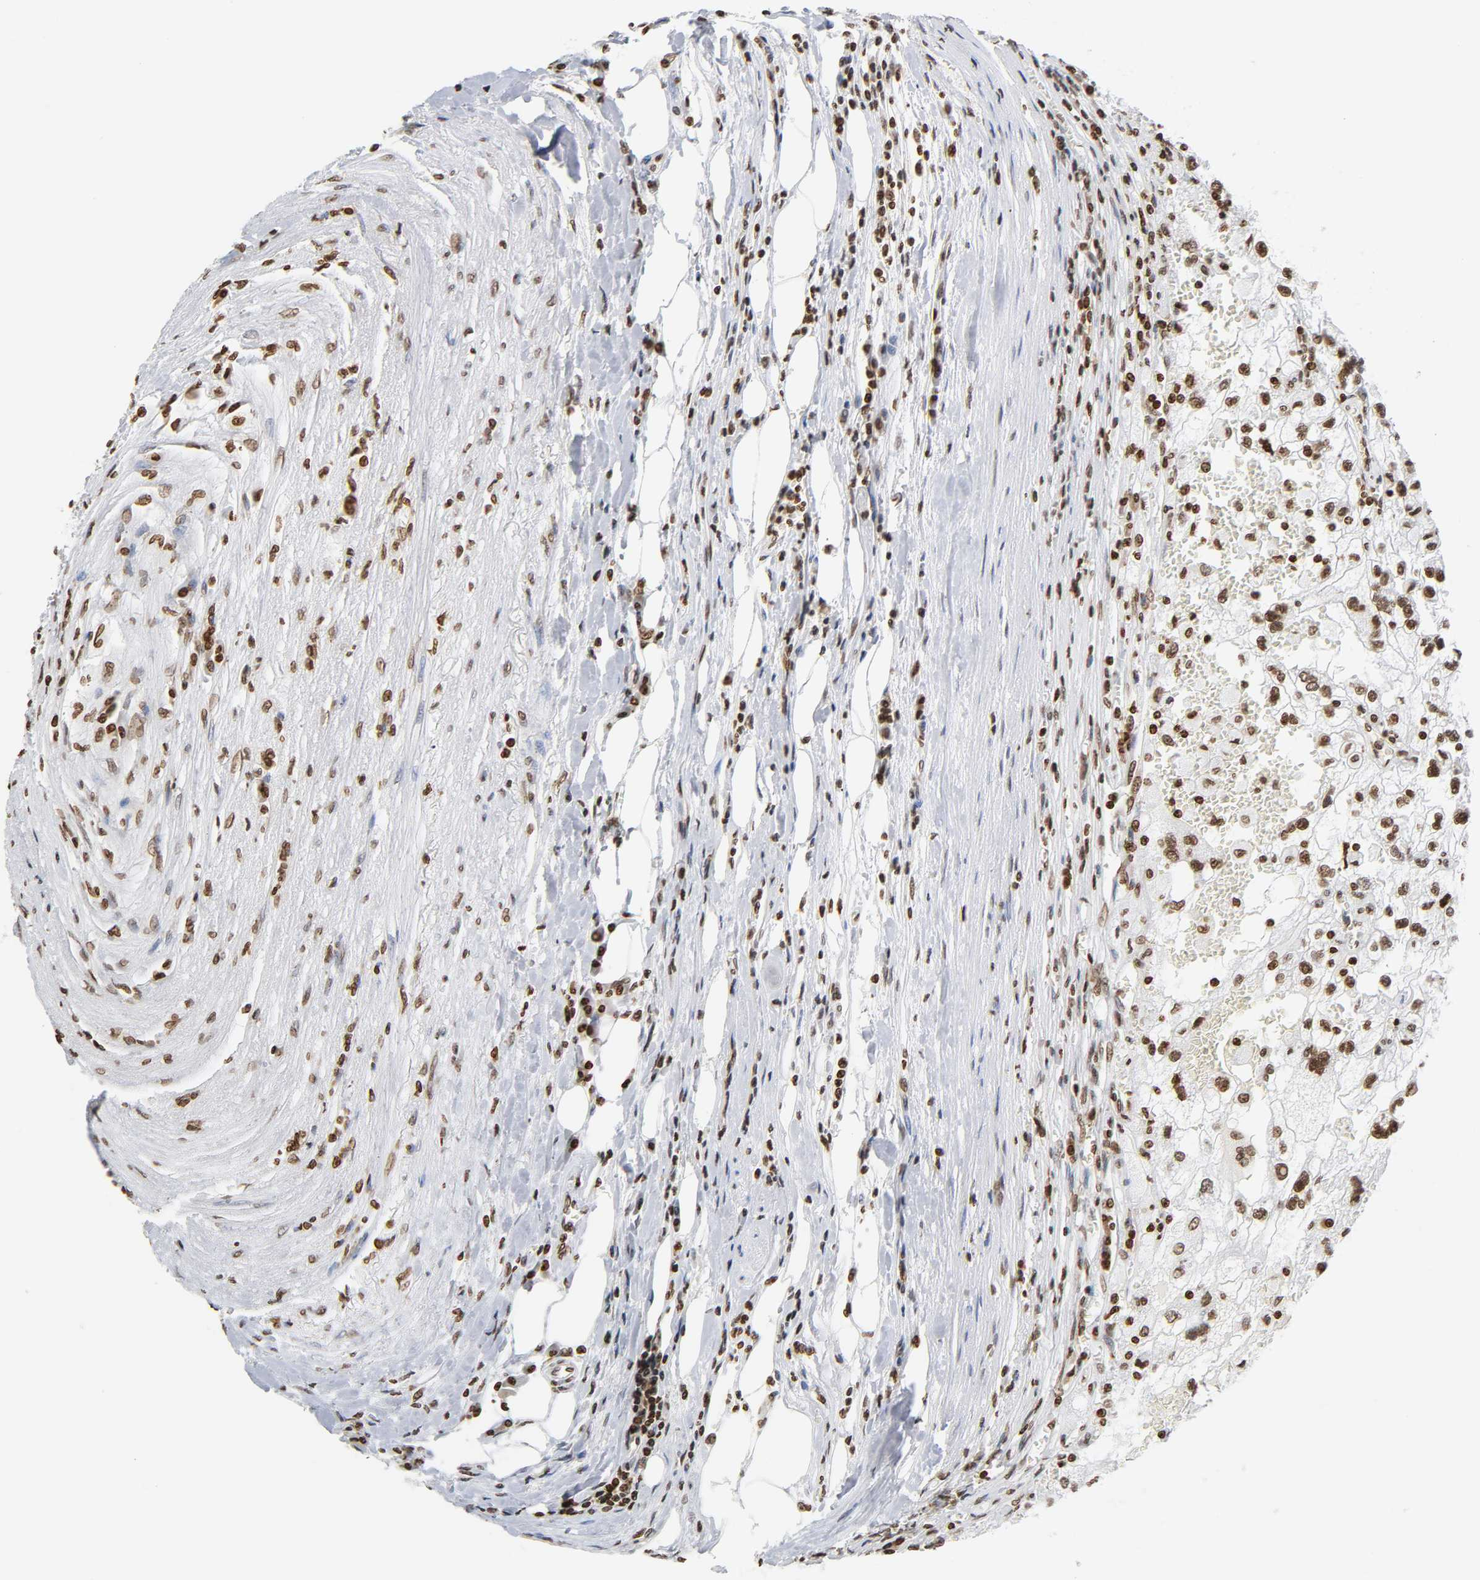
{"staining": {"intensity": "moderate", "quantity": ">75%", "location": "nuclear"}, "tissue": "renal cancer", "cell_type": "Tumor cells", "image_type": "cancer", "snomed": [{"axis": "morphology", "description": "Normal tissue, NOS"}, {"axis": "morphology", "description": "Adenocarcinoma, NOS"}, {"axis": "topography", "description": "Kidney"}], "caption": "The photomicrograph exhibits a brown stain indicating the presence of a protein in the nuclear of tumor cells in renal cancer (adenocarcinoma). Immunohistochemistry stains the protein of interest in brown and the nuclei are stained blue.", "gene": "HOXA6", "patient": {"sex": "male", "age": 71}}